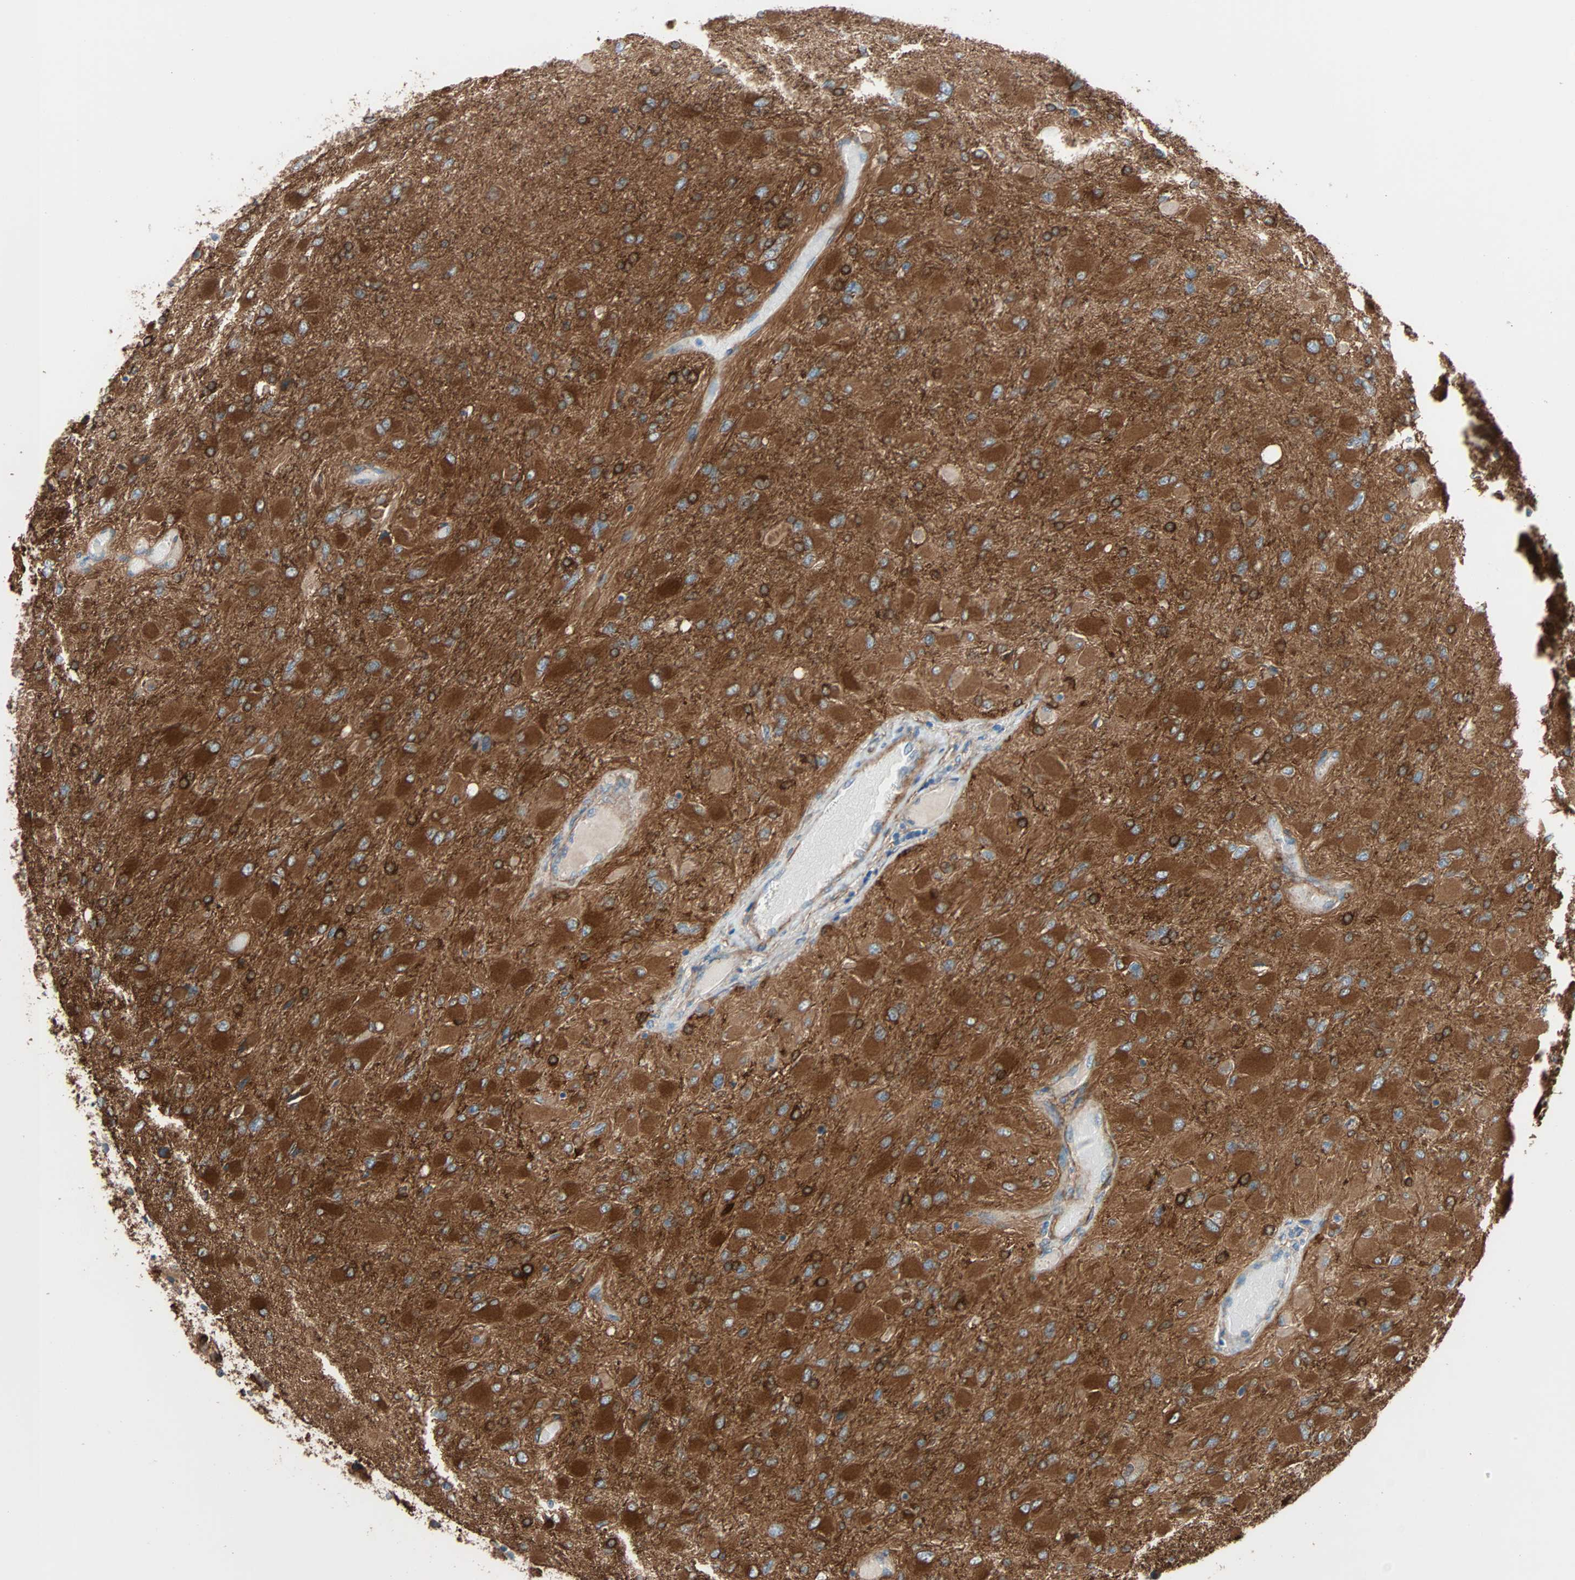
{"staining": {"intensity": "strong", "quantity": ">75%", "location": "cytoplasmic/membranous"}, "tissue": "glioma", "cell_type": "Tumor cells", "image_type": "cancer", "snomed": [{"axis": "morphology", "description": "Glioma, malignant, High grade"}, {"axis": "topography", "description": "Cerebral cortex"}], "caption": "Immunohistochemical staining of glioma demonstrates high levels of strong cytoplasmic/membranous positivity in about >75% of tumor cells.", "gene": "EPB41L2", "patient": {"sex": "female", "age": 36}}